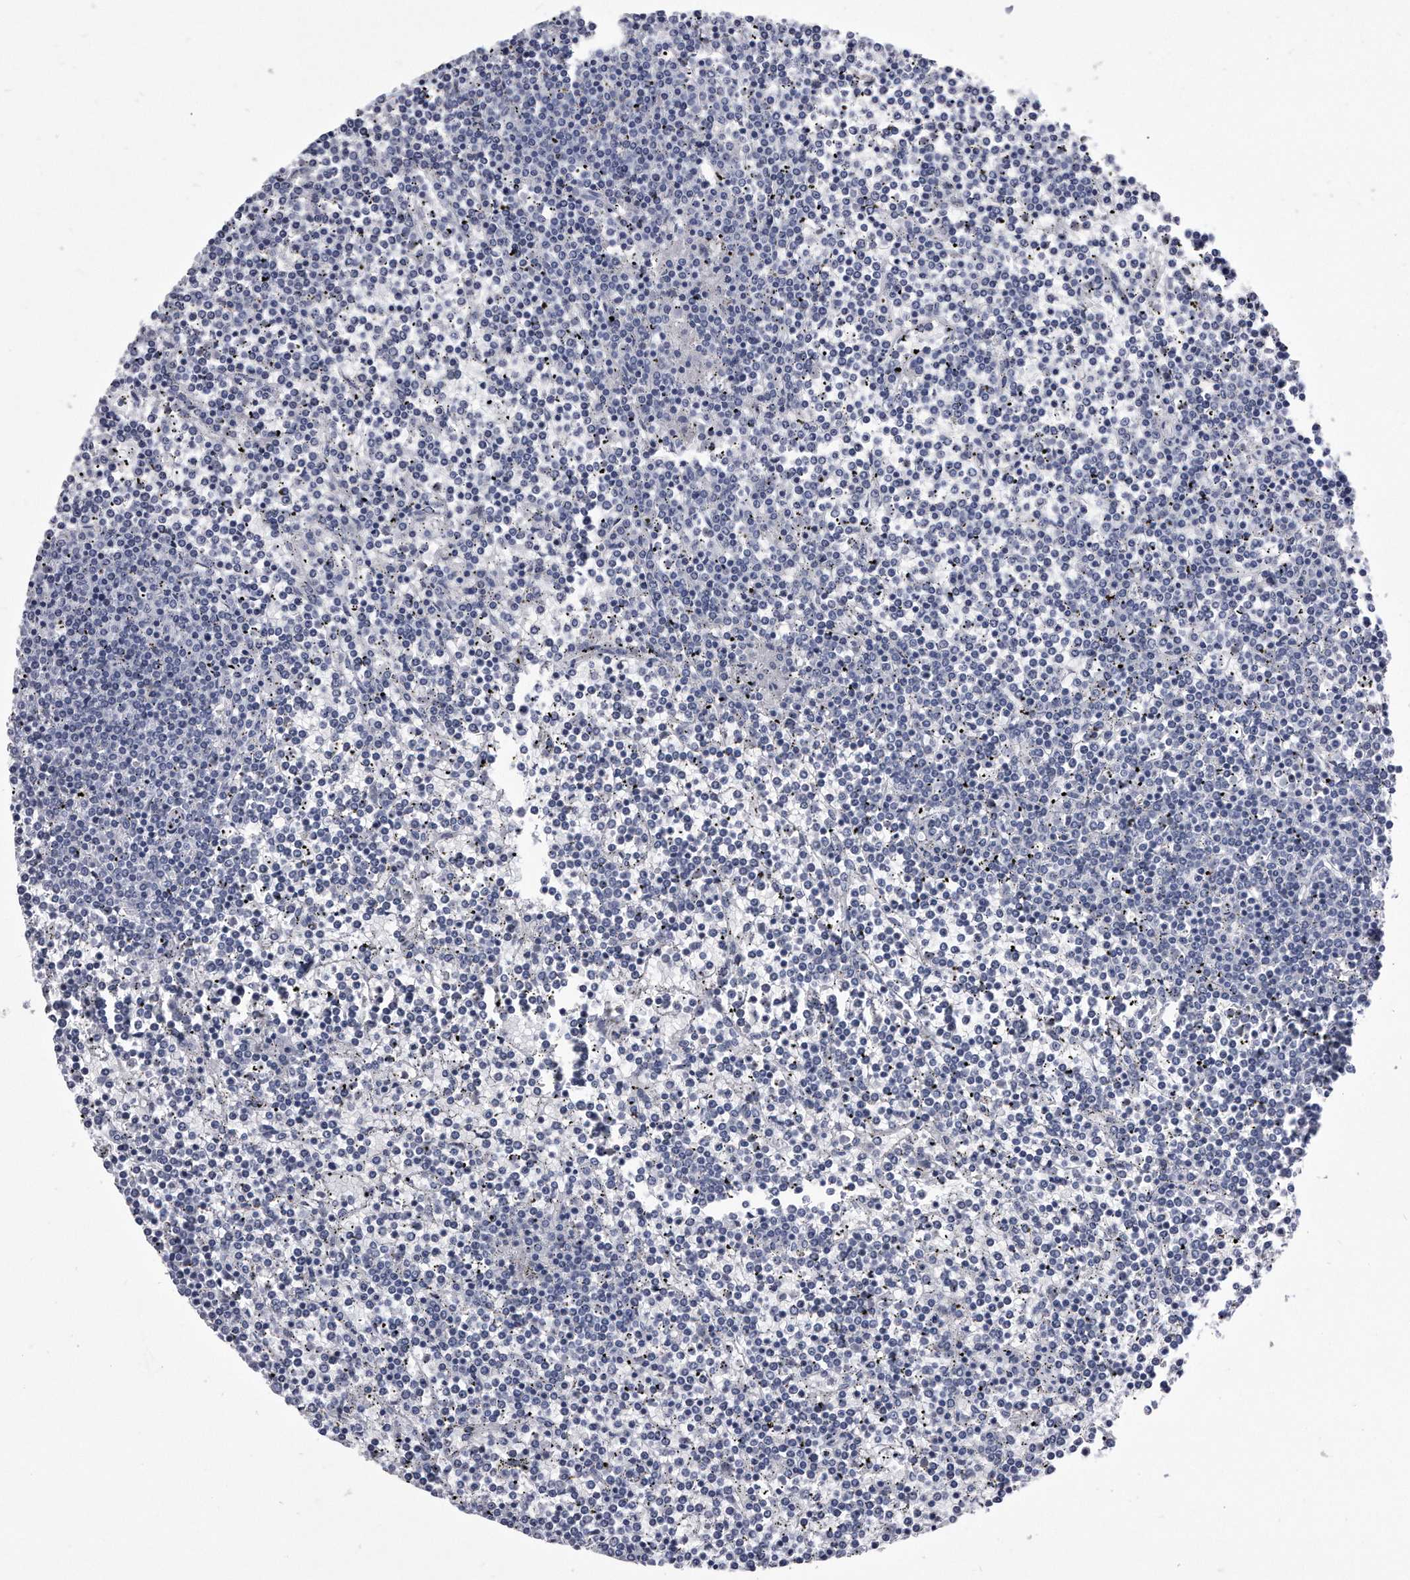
{"staining": {"intensity": "negative", "quantity": "none", "location": "none"}, "tissue": "lymphoma", "cell_type": "Tumor cells", "image_type": "cancer", "snomed": [{"axis": "morphology", "description": "Malignant lymphoma, non-Hodgkin's type, Low grade"}, {"axis": "topography", "description": "Spleen"}], "caption": "Lymphoma was stained to show a protein in brown. There is no significant staining in tumor cells.", "gene": "KCTD8", "patient": {"sex": "female", "age": 19}}